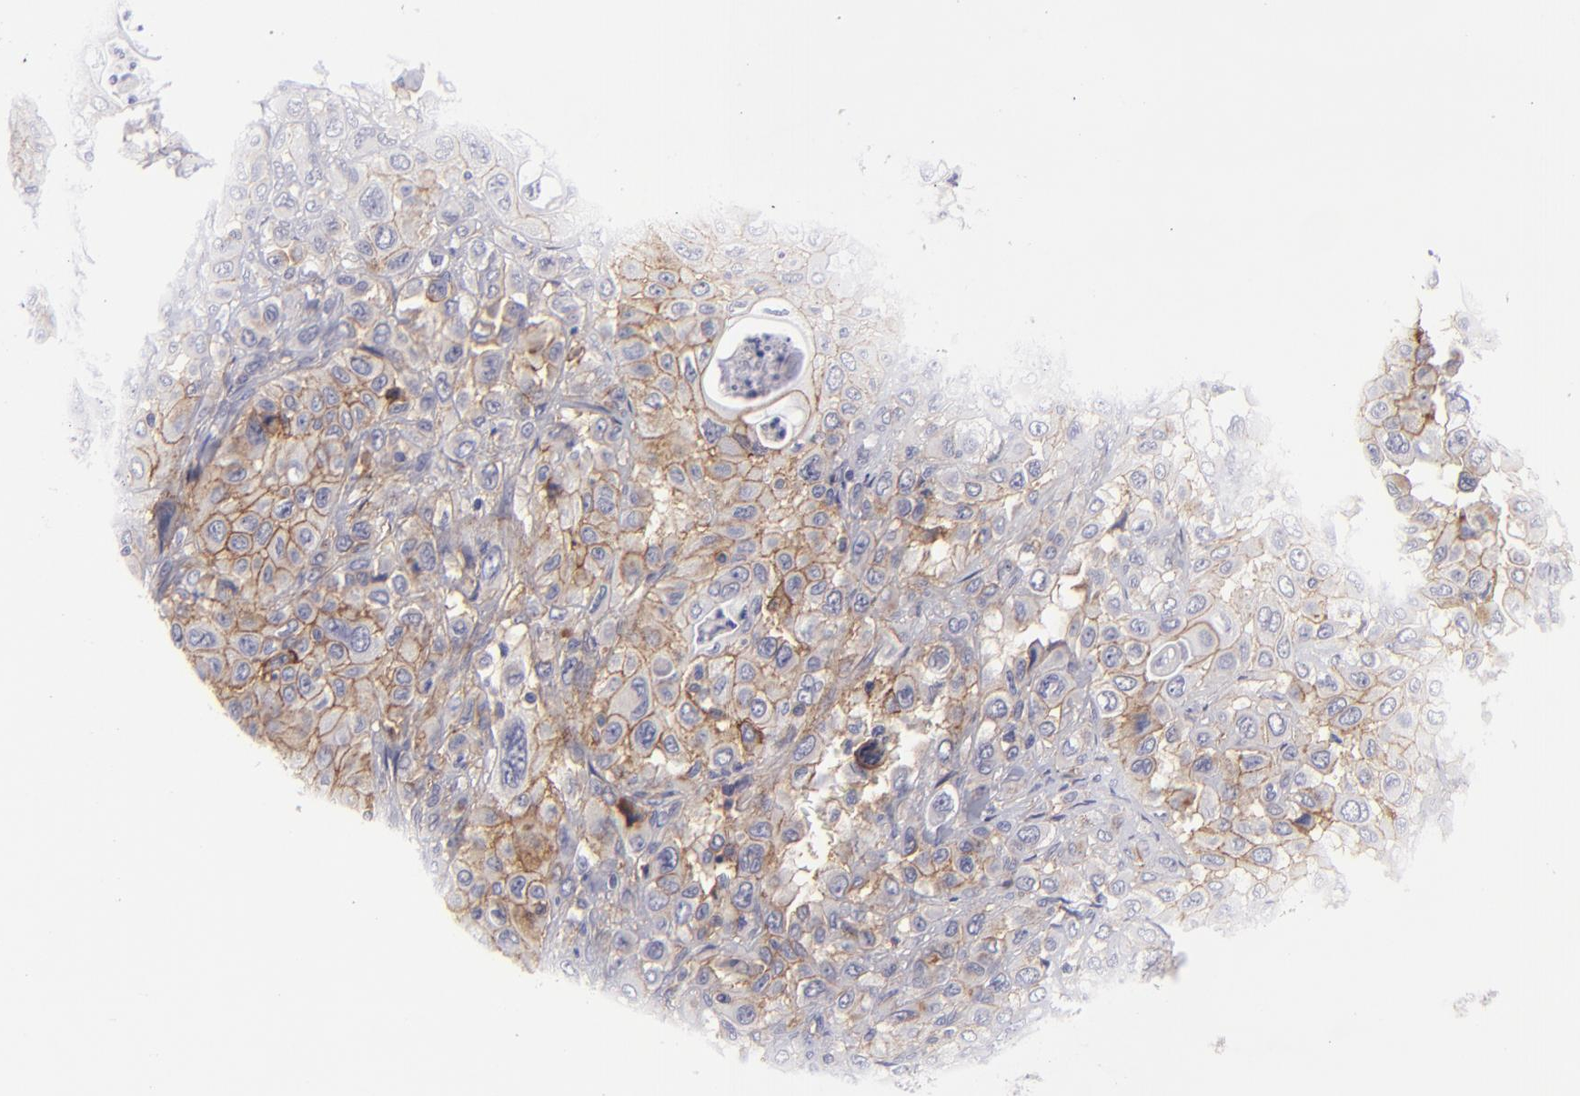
{"staining": {"intensity": "strong", "quantity": "25%-75%", "location": "cytoplasmic/membranous"}, "tissue": "pancreatic cancer", "cell_type": "Tumor cells", "image_type": "cancer", "snomed": [{"axis": "morphology", "description": "Adenocarcinoma, NOS"}, {"axis": "topography", "description": "Pancreas"}], "caption": "Pancreatic adenocarcinoma stained with a brown dye demonstrates strong cytoplasmic/membranous positive staining in approximately 25%-75% of tumor cells.", "gene": "BSG", "patient": {"sex": "male", "age": 70}}